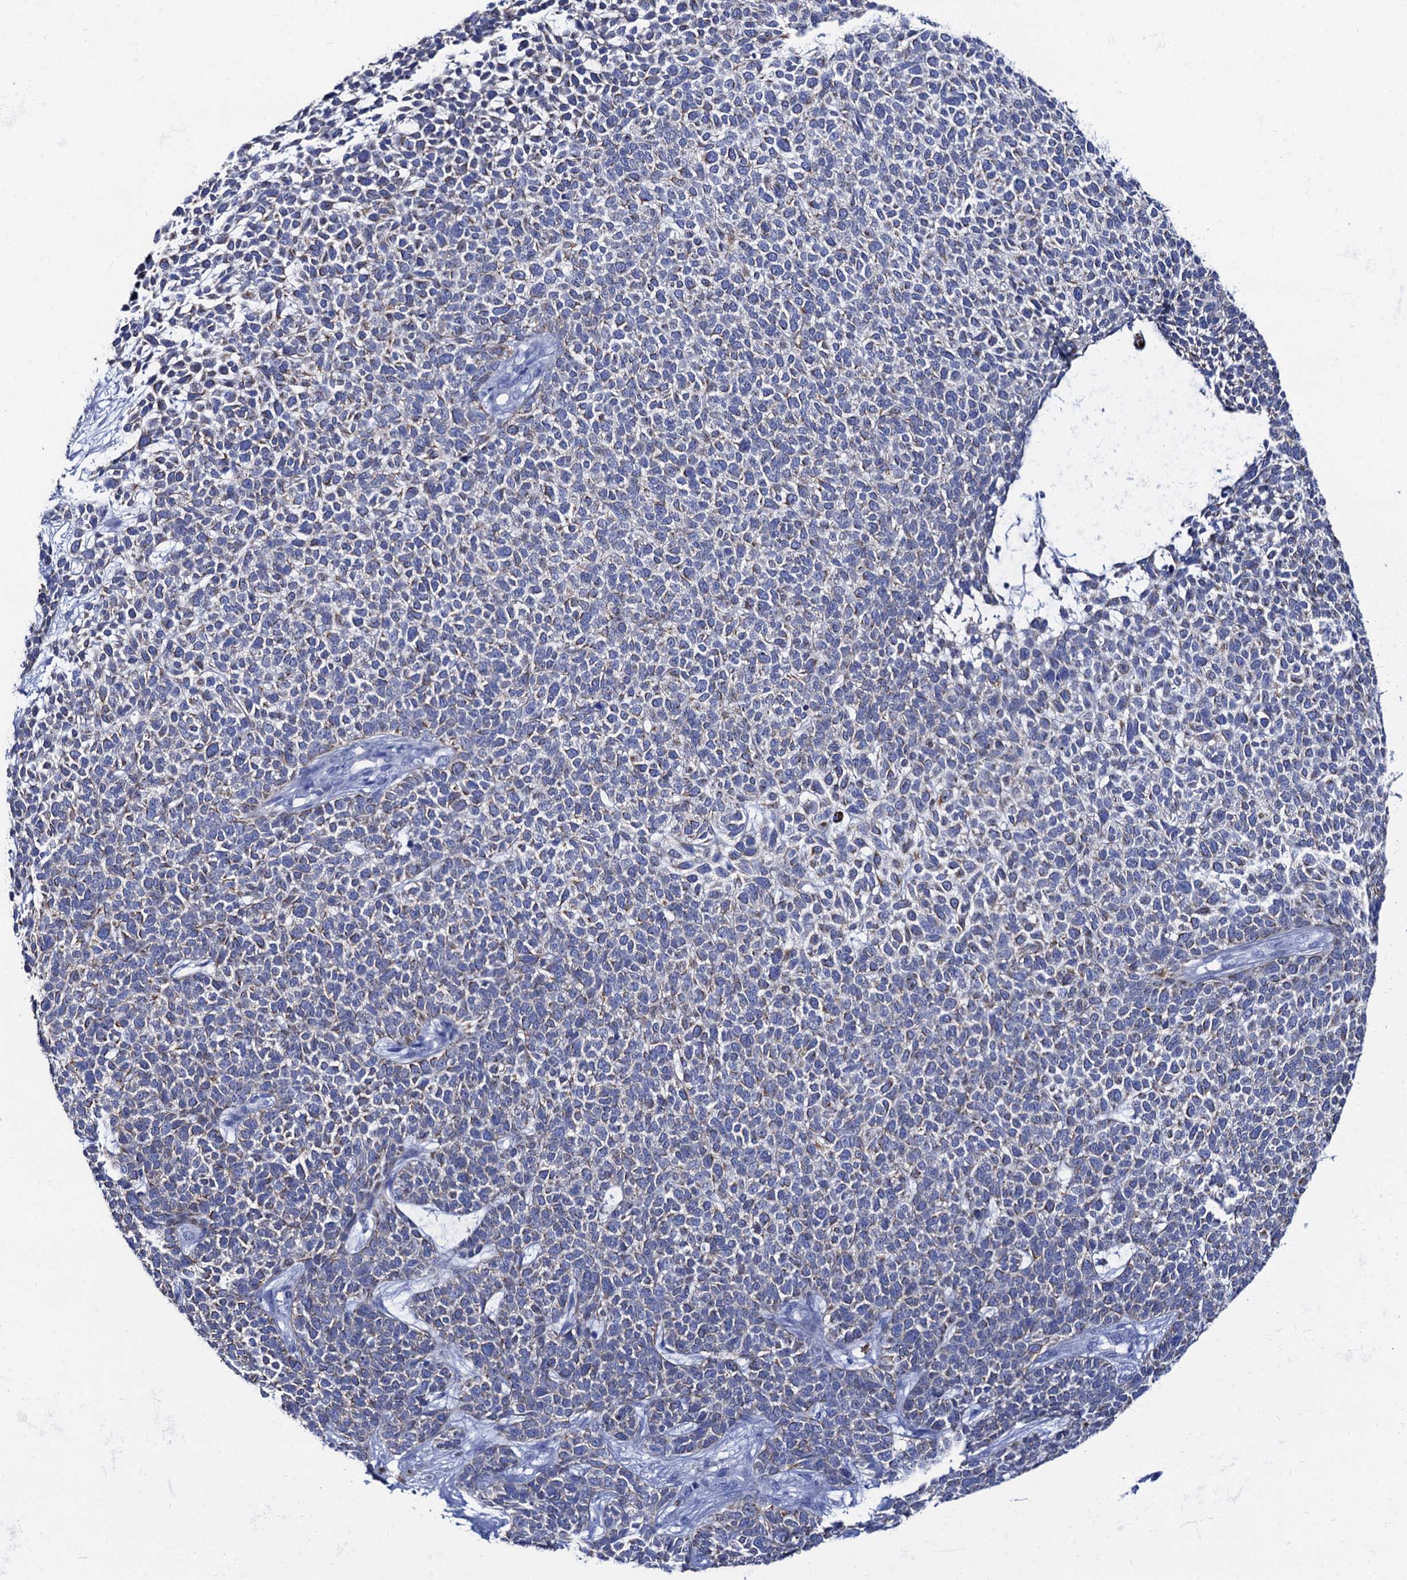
{"staining": {"intensity": "weak", "quantity": "25%-75%", "location": "cytoplasmic/membranous"}, "tissue": "skin cancer", "cell_type": "Tumor cells", "image_type": "cancer", "snomed": [{"axis": "morphology", "description": "Basal cell carcinoma"}, {"axis": "topography", "description": "Skin"}], "caption": "Protein expression analysis of human basal cell carcinoma (skin) reveals weak cytoplasmic/membranous positivity in about 25%-75% of tumor cells. (Stains: DAB (3,3'-diaminobenzidine) in brown, nuclei in blue, Microscopy: brightfield microscopy at high magnification).", "gene": "RAB3IP", "patient": {"sex": "female", "age": 84}}